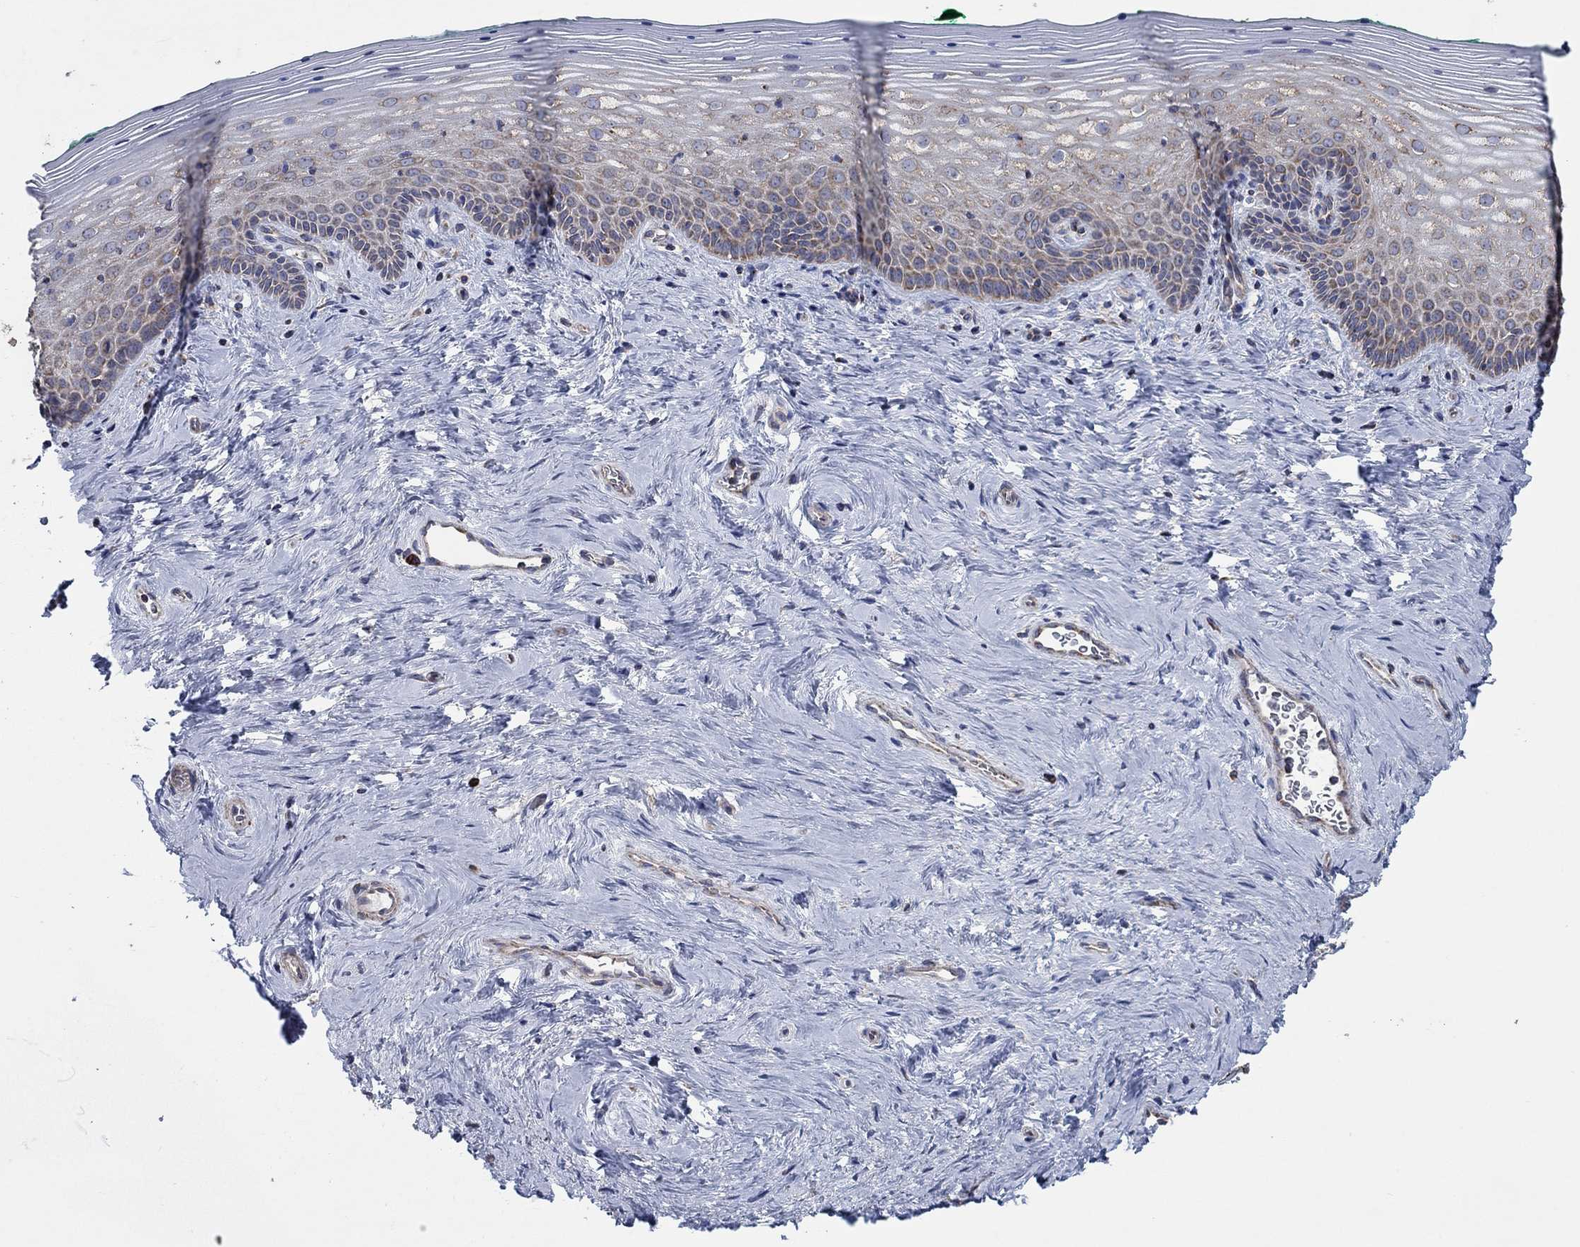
{"staining": {"intensity": "moderate", "quantity": "<25%", "location": "cytoplasmic/membranous"}, "tissue": "vagina", "cell_type": "Squamous epithelial cells", "image_type": "normal", "snomed": [{"axis": "morphology", "description": "Normal tissue, NOS"}, {"axis": "topography", "description": "Vagina"}], "caption": "Brown immunohistochemical staining in normal human vagina displays moderate cytoplasmic/membranous staining in about <25% of squamous epithelial cells.", "gene": "NCEH1", "patient": {"sex": "female", "age": 45}}